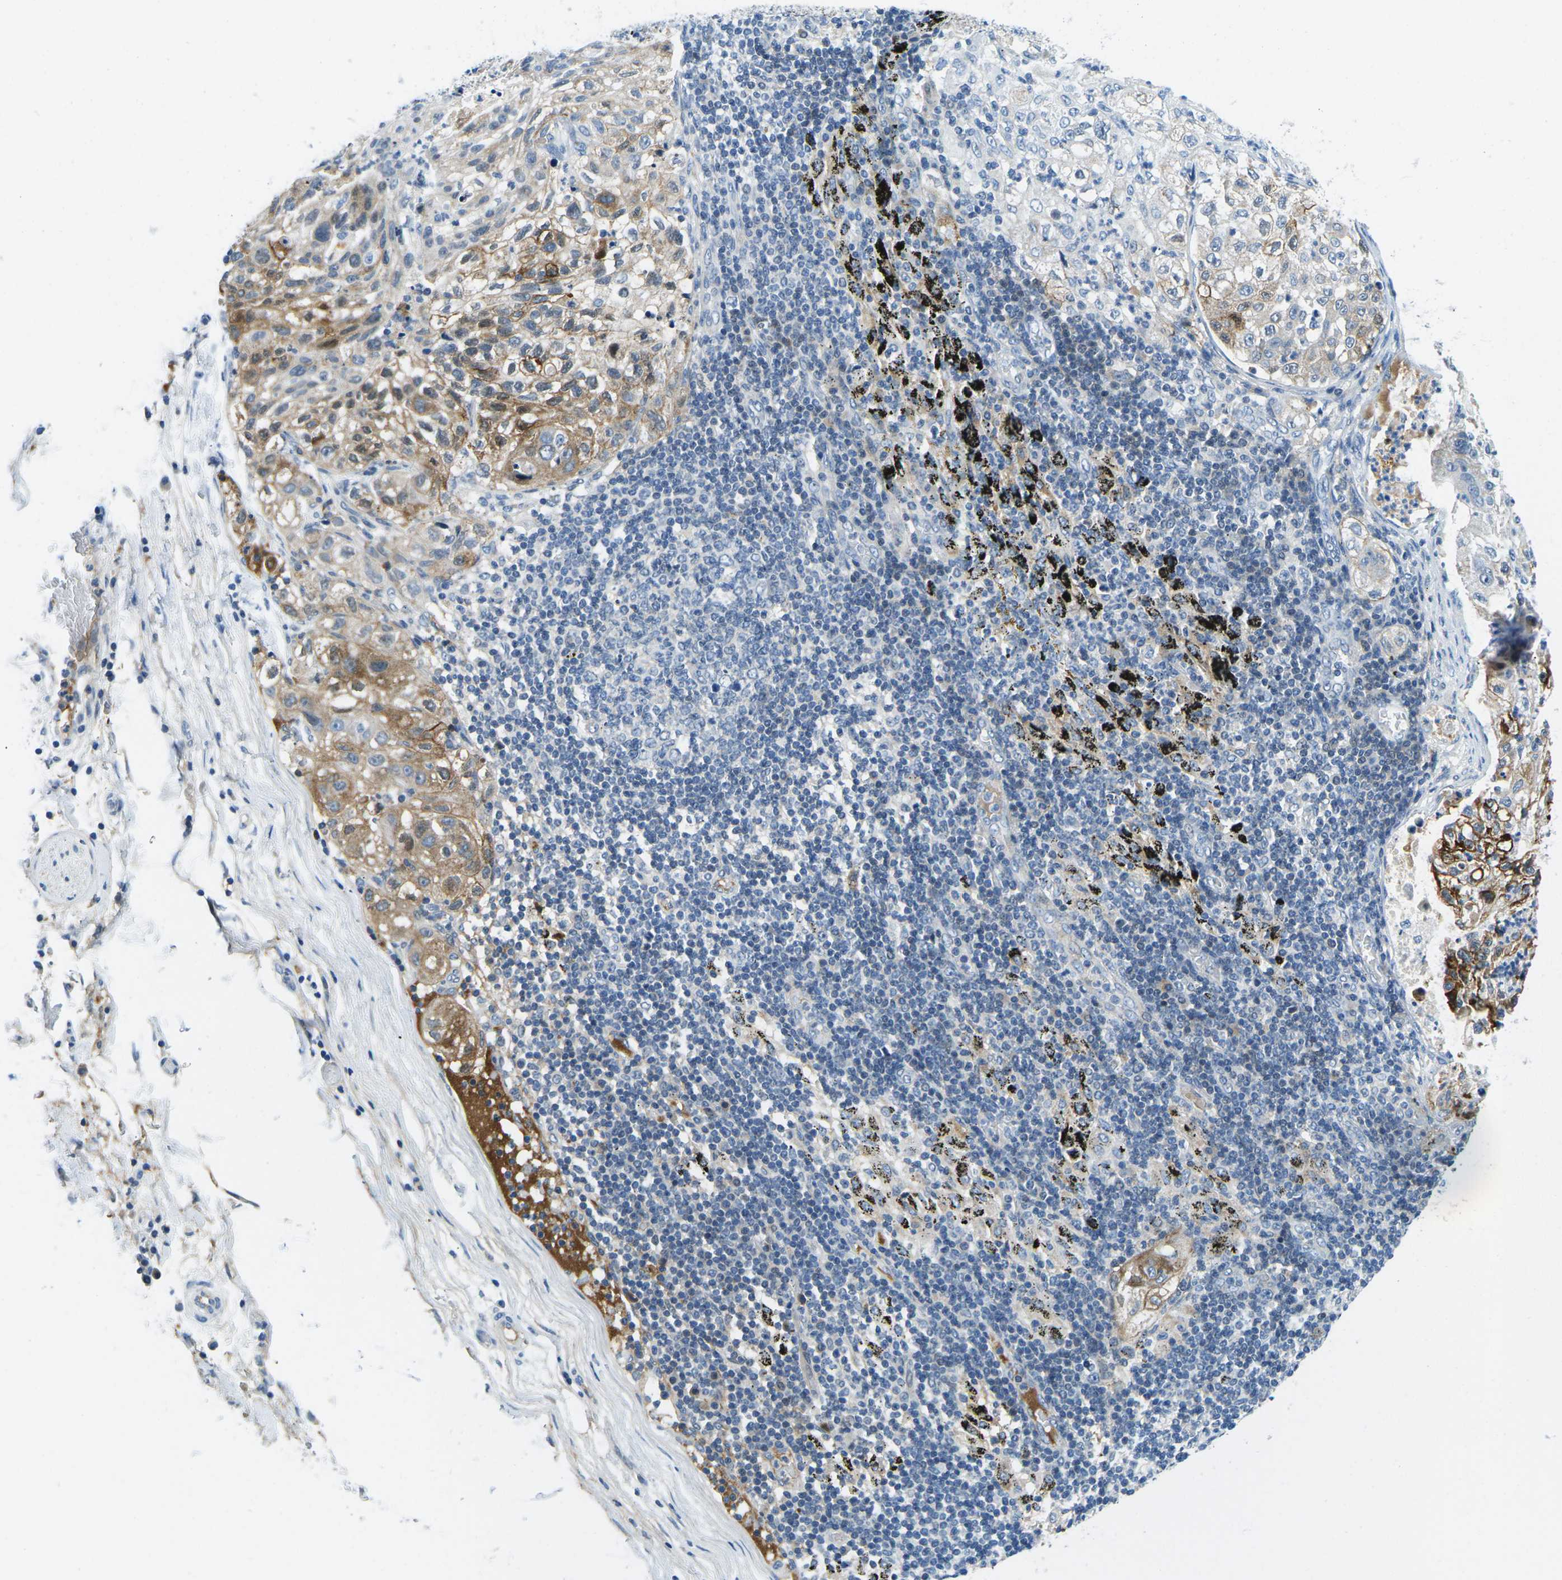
{"staining": {"intensity": "moderate", "quantity": "<25%", "location": "cytoplasmic/membranous"}, "tissue": "lung cancer", "cell_type": "Tumor cells", "image_type": "cancer", "snomed": [{"axis": "morphology", "description": "Inflammation, NOS"}, {"axis": "morphology", "description": "Squamous cell carcinoma, NOS"}, {"axis": "topography", "description": "Lymph node"}, {"axis": "topography", "description": "Soft tissue"}, {"axis": "topography", "description": "Lung"}], "caption": "An image of squamous cell carcinoma (lung) stained for a protein demonstrates moderate cytoplasmic/membranous brown staining in tumor cells. Using DAB (brown) and hematoxylin (blue) stains, captured at high magnification using brightfield microscopy.", "gene": "CFB", "patient": {"sex": "male", "age": 66}}